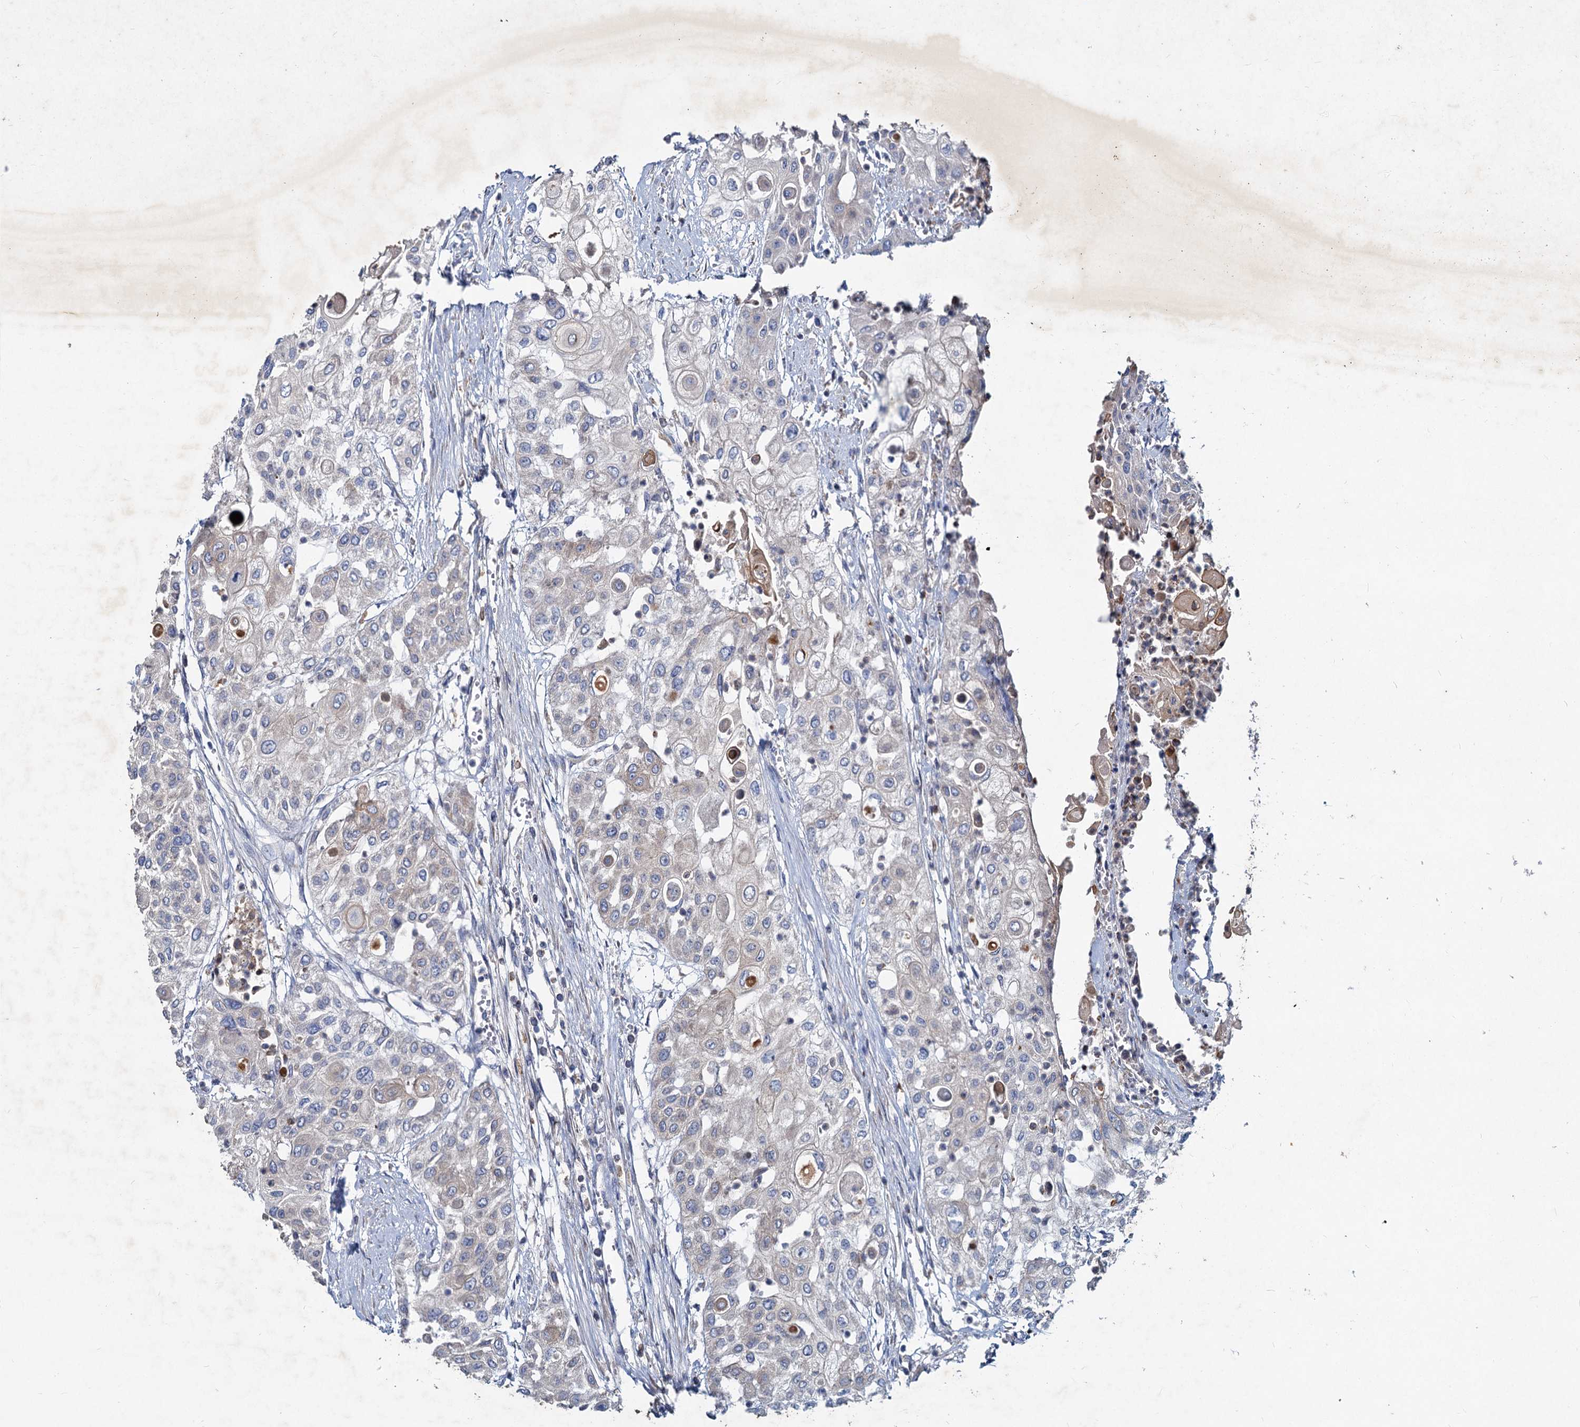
{"staining": {"intensity": "negative", "quantity": "none", "location": "none"}, "tissue": "urothelial cancer", "cell_type": "Tumor cells", "image_type": "cancer", "snomed": [{"axis": "morphology", "description": "Urothelial carcinoma, High grade"}, {"axis": "topography", "description": "Urinary bladder"}], "caption": "Immunohistochemical staining of human urothelial cancer reveals no significant staining in tumor cells.", "gene": "TMX2", "patient": {"sex": "female", "age": 79}}